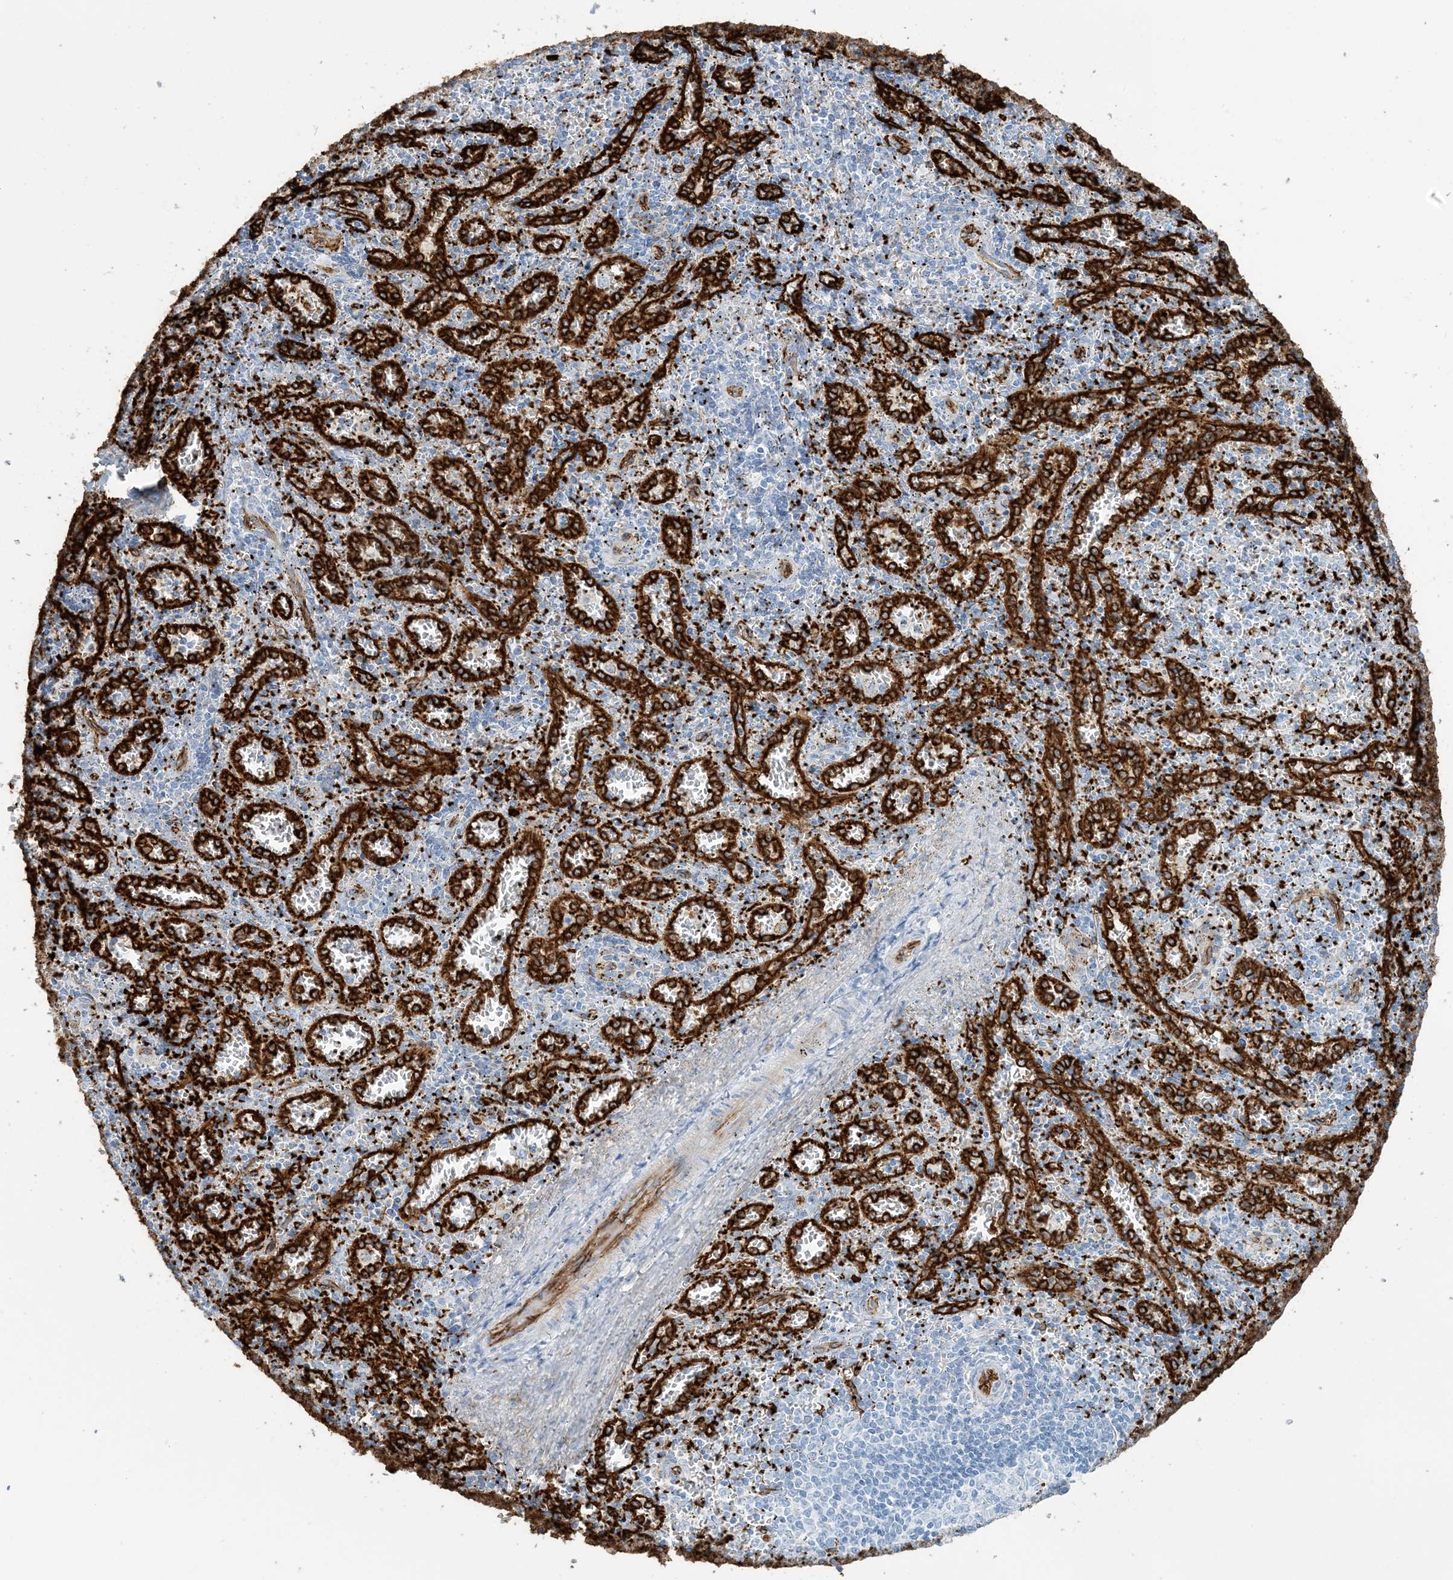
{"staining": {"intensity": "negative", "quantity": "none", "location": "none"}, "tissue": "spleen", "cell_type": "Cells in red pulp", "image_type": "normal", "snomed": [{"axis": "morphology", "description": "Normal tissue, NOS"}, {"axis": "topography", "description": "Spleen"}], "caption": "Spleen stained for a protein using immunohistochemistry (IHC) displays no staining cells in red pulp.", "gene": "EPS8L3", "patient": {"sex": "male", "age": 11}}